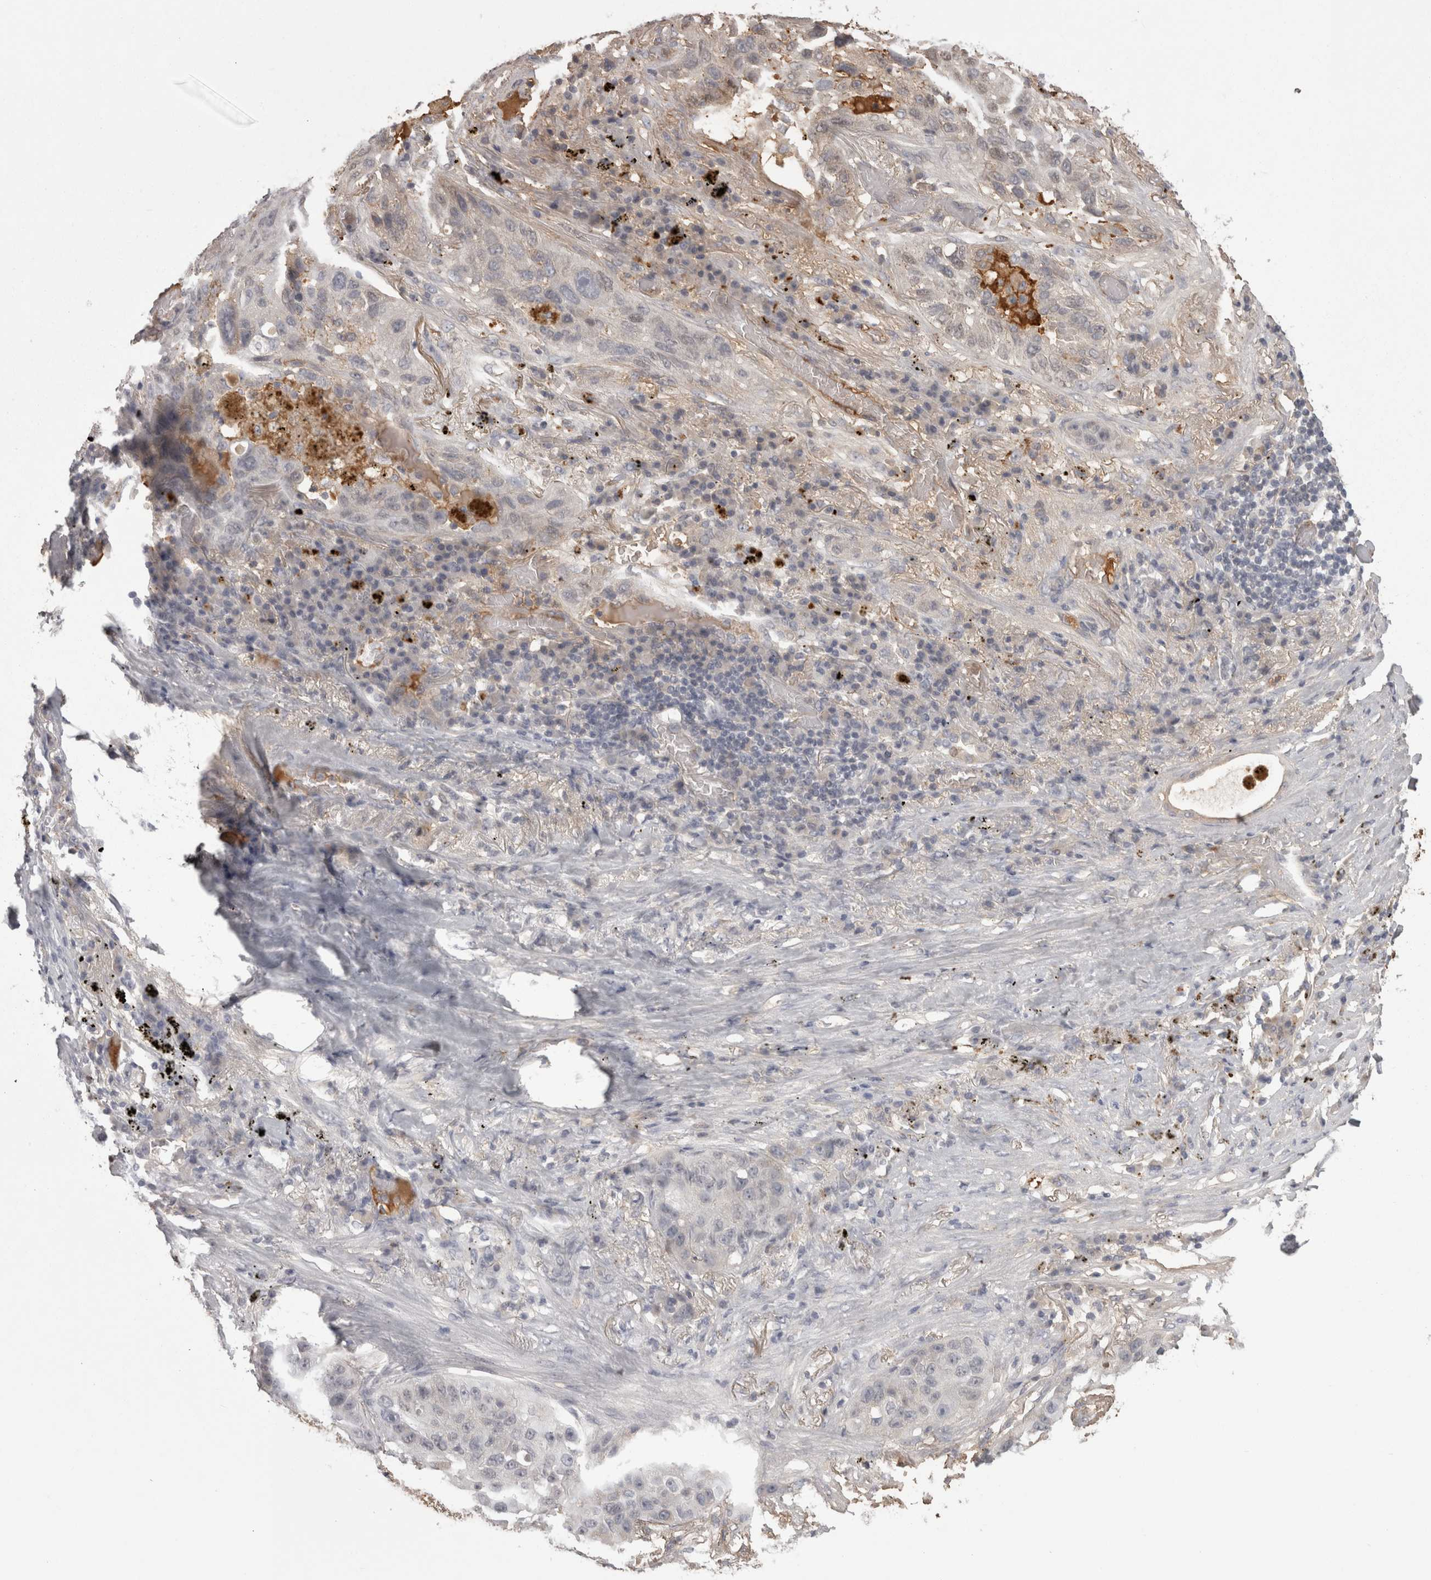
{"staining": {"intensity": "negative", "quantity": "none", "location": "none"}, "tissue": "lung cancer", "cell_type": "Tumor cells", "image_type": "cancer", "snomed": [{"axis": "morphology", "description": "Squamous cell carcinoma, NOS"}, {"axis": "topography", "description": "Lung"}], "caption": "This is an immunohistochemistry (IHC) micrograph of human squamous cell carcinoma (lung). There is no positivity in tumor cells.", "gene": "SAA4", "patient": {"sex": "male", "age": 57}}